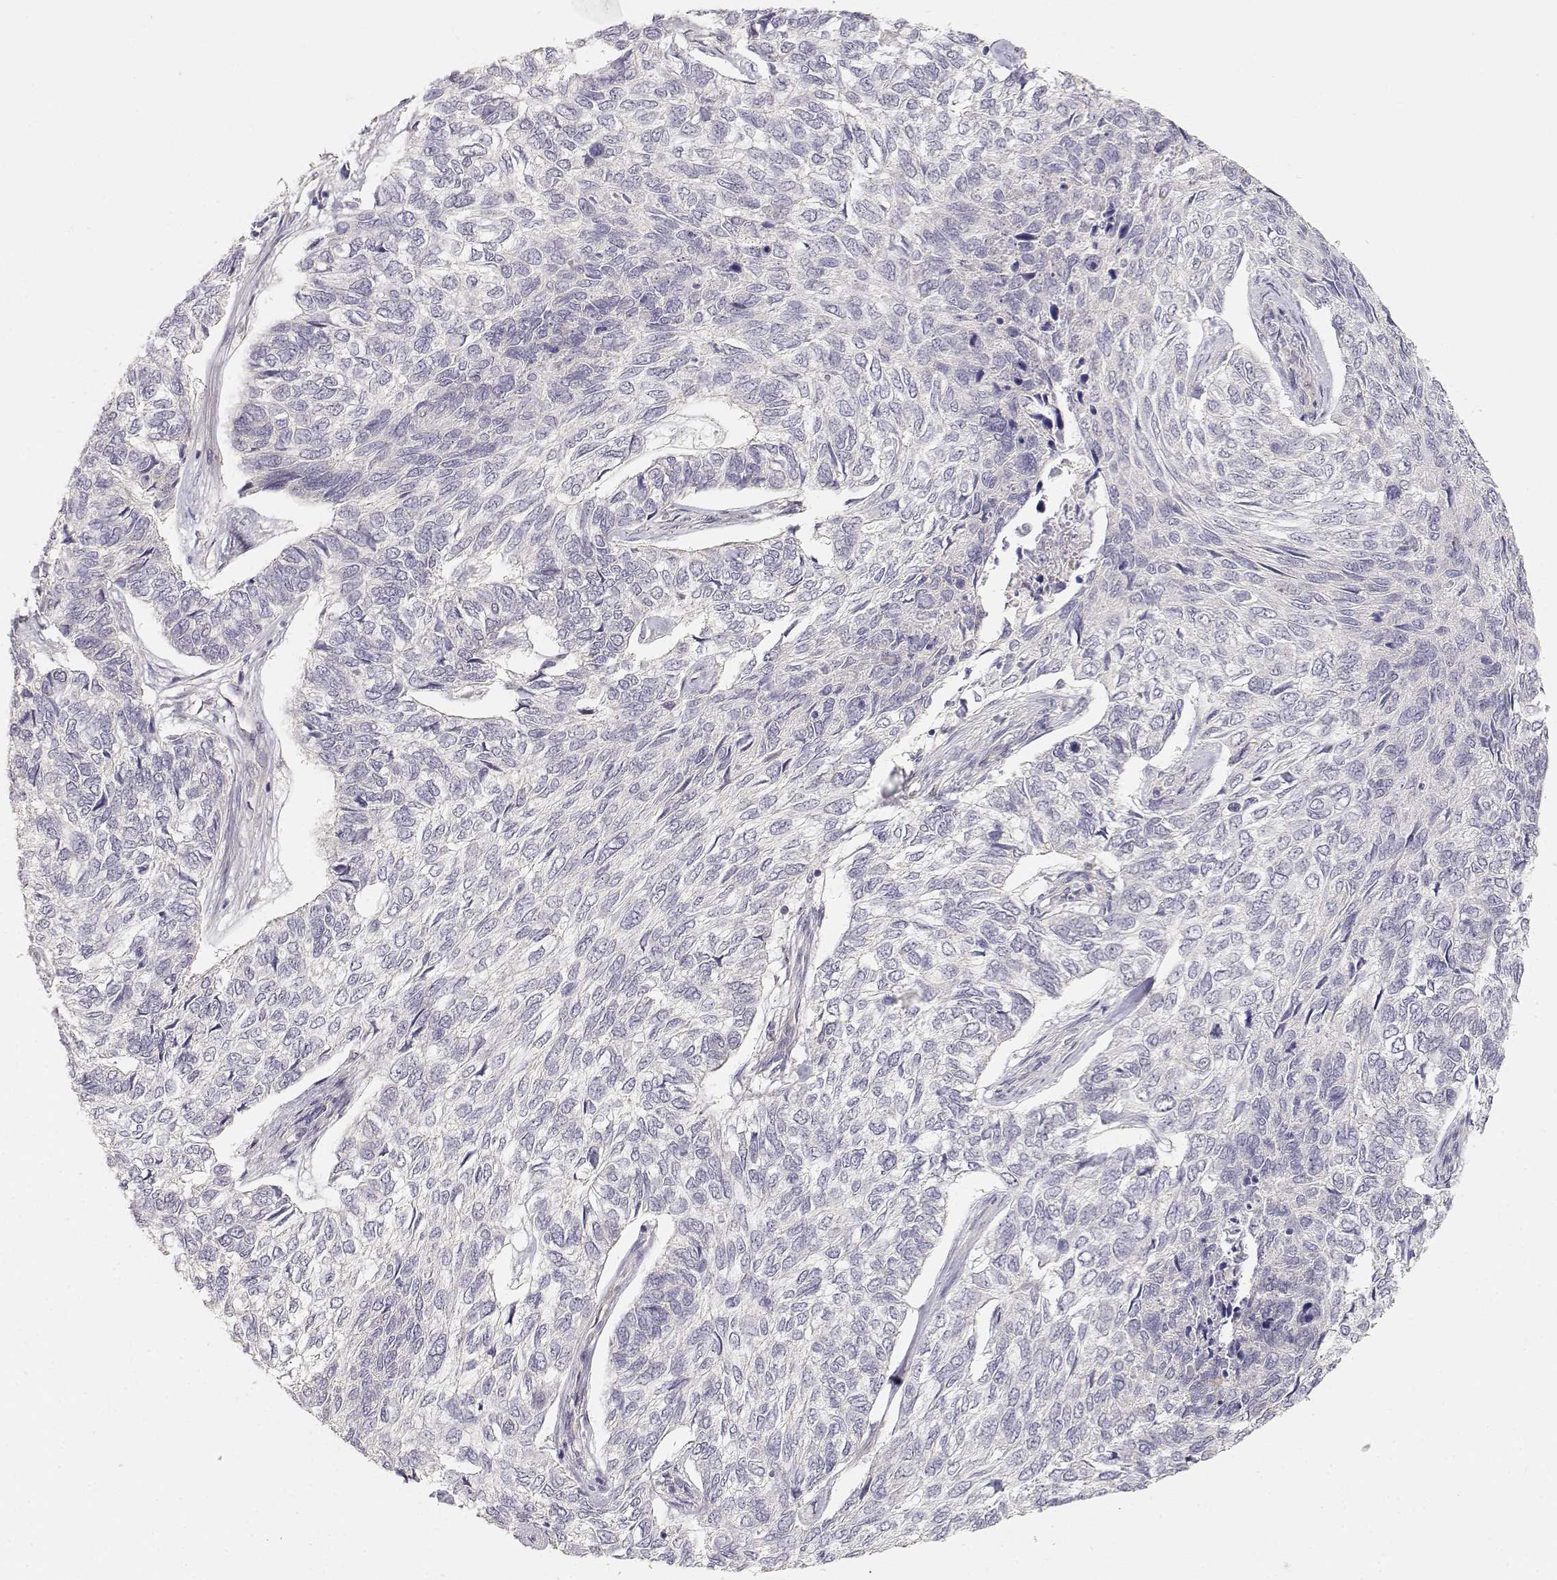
{"staining": {"intensity": "negative", "quantity": "none", "location": "none"}, "tissue": "skin cancer", "cell_type": "Tumor cells", "image_type": "cancer", "snomed": [{"axis": "morphology", "description": "Basal cell carcinoma"}, {"axis": "topography", "description": "Skin"}], "caption": "IHC of skin cancer shows no expression in tumor cells.", "gene": "EAF2", "patient": {"sex": "female", "age": 65}}